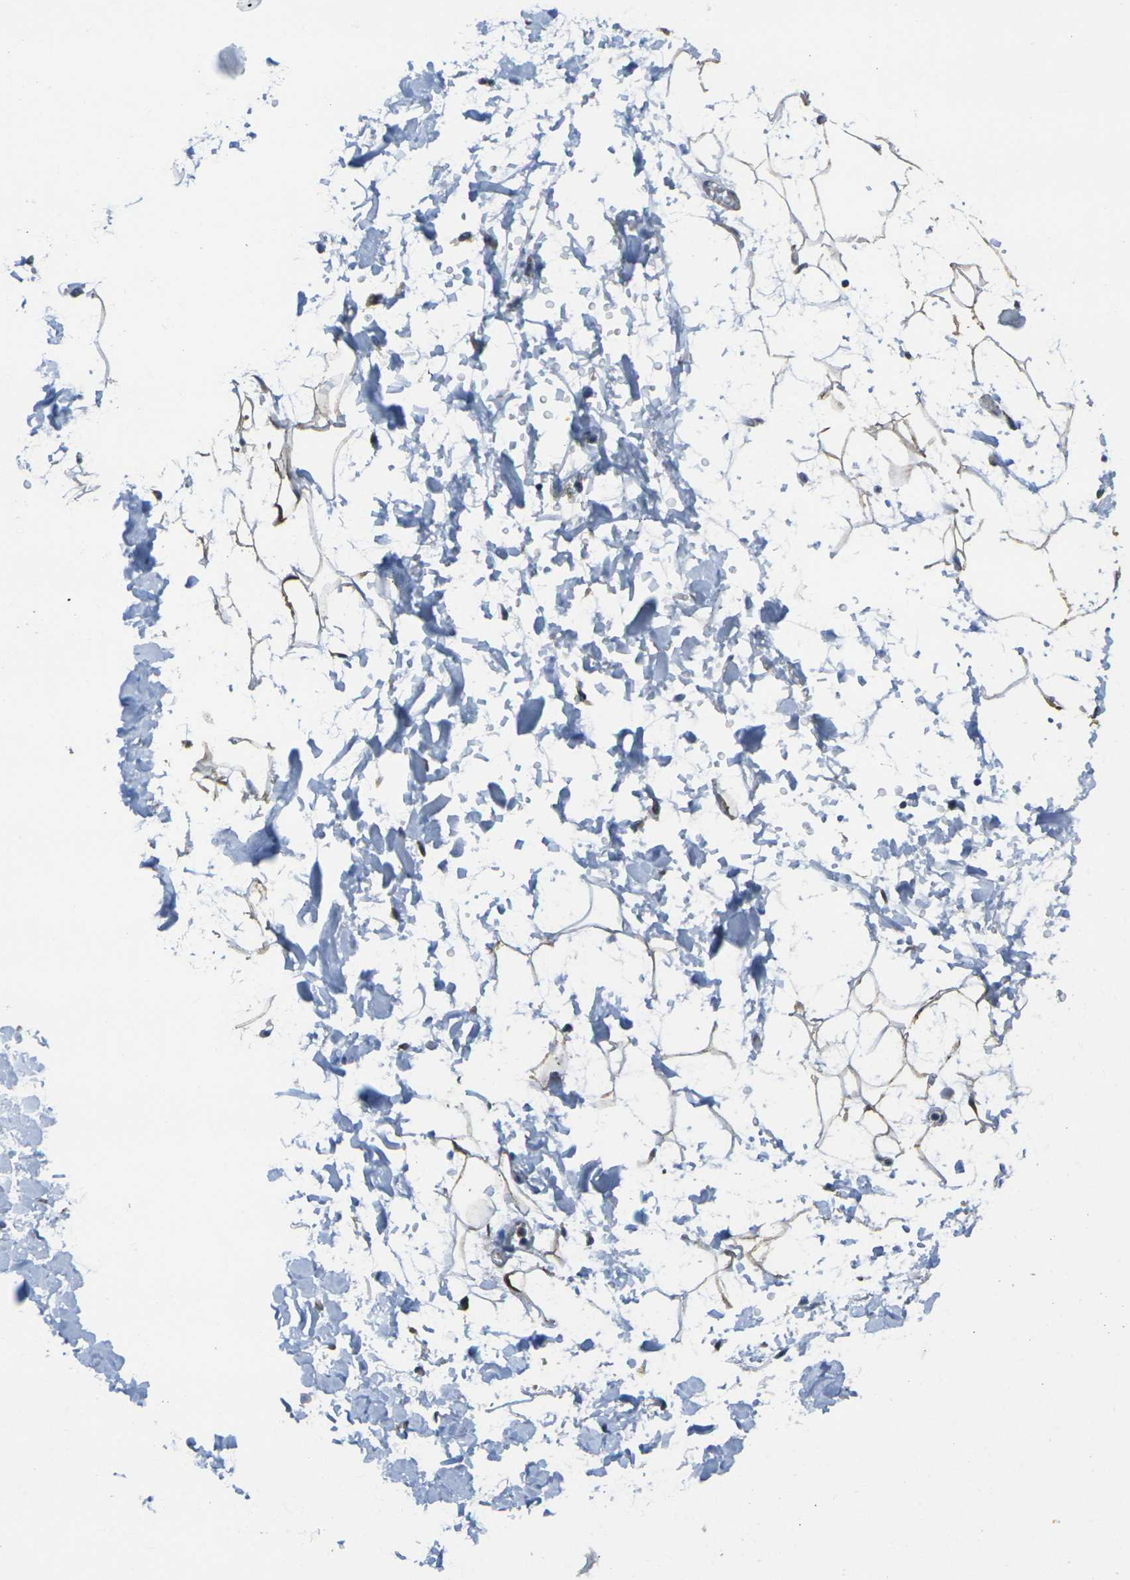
{"staining": {"intensity": "weak", "quantity": ">75%", "location": "cytoplasmic/membranous"}, "tissue": "adipose tissue", "cell_type": "Adipocytes", "image_type": "normal", "snomed": [{"axis": "morphology", "description": "Normal tissue, NOS"}, {"axis": "topography", "description": "Soft tissue"}], "caption": "Adipocytes demonstrate weak cytoplasmic/membranous expression in about >75% of cells in normal adipose tissue.", "gene": "TMEM120B", "patient": {"sex": "male", "age": 72}}